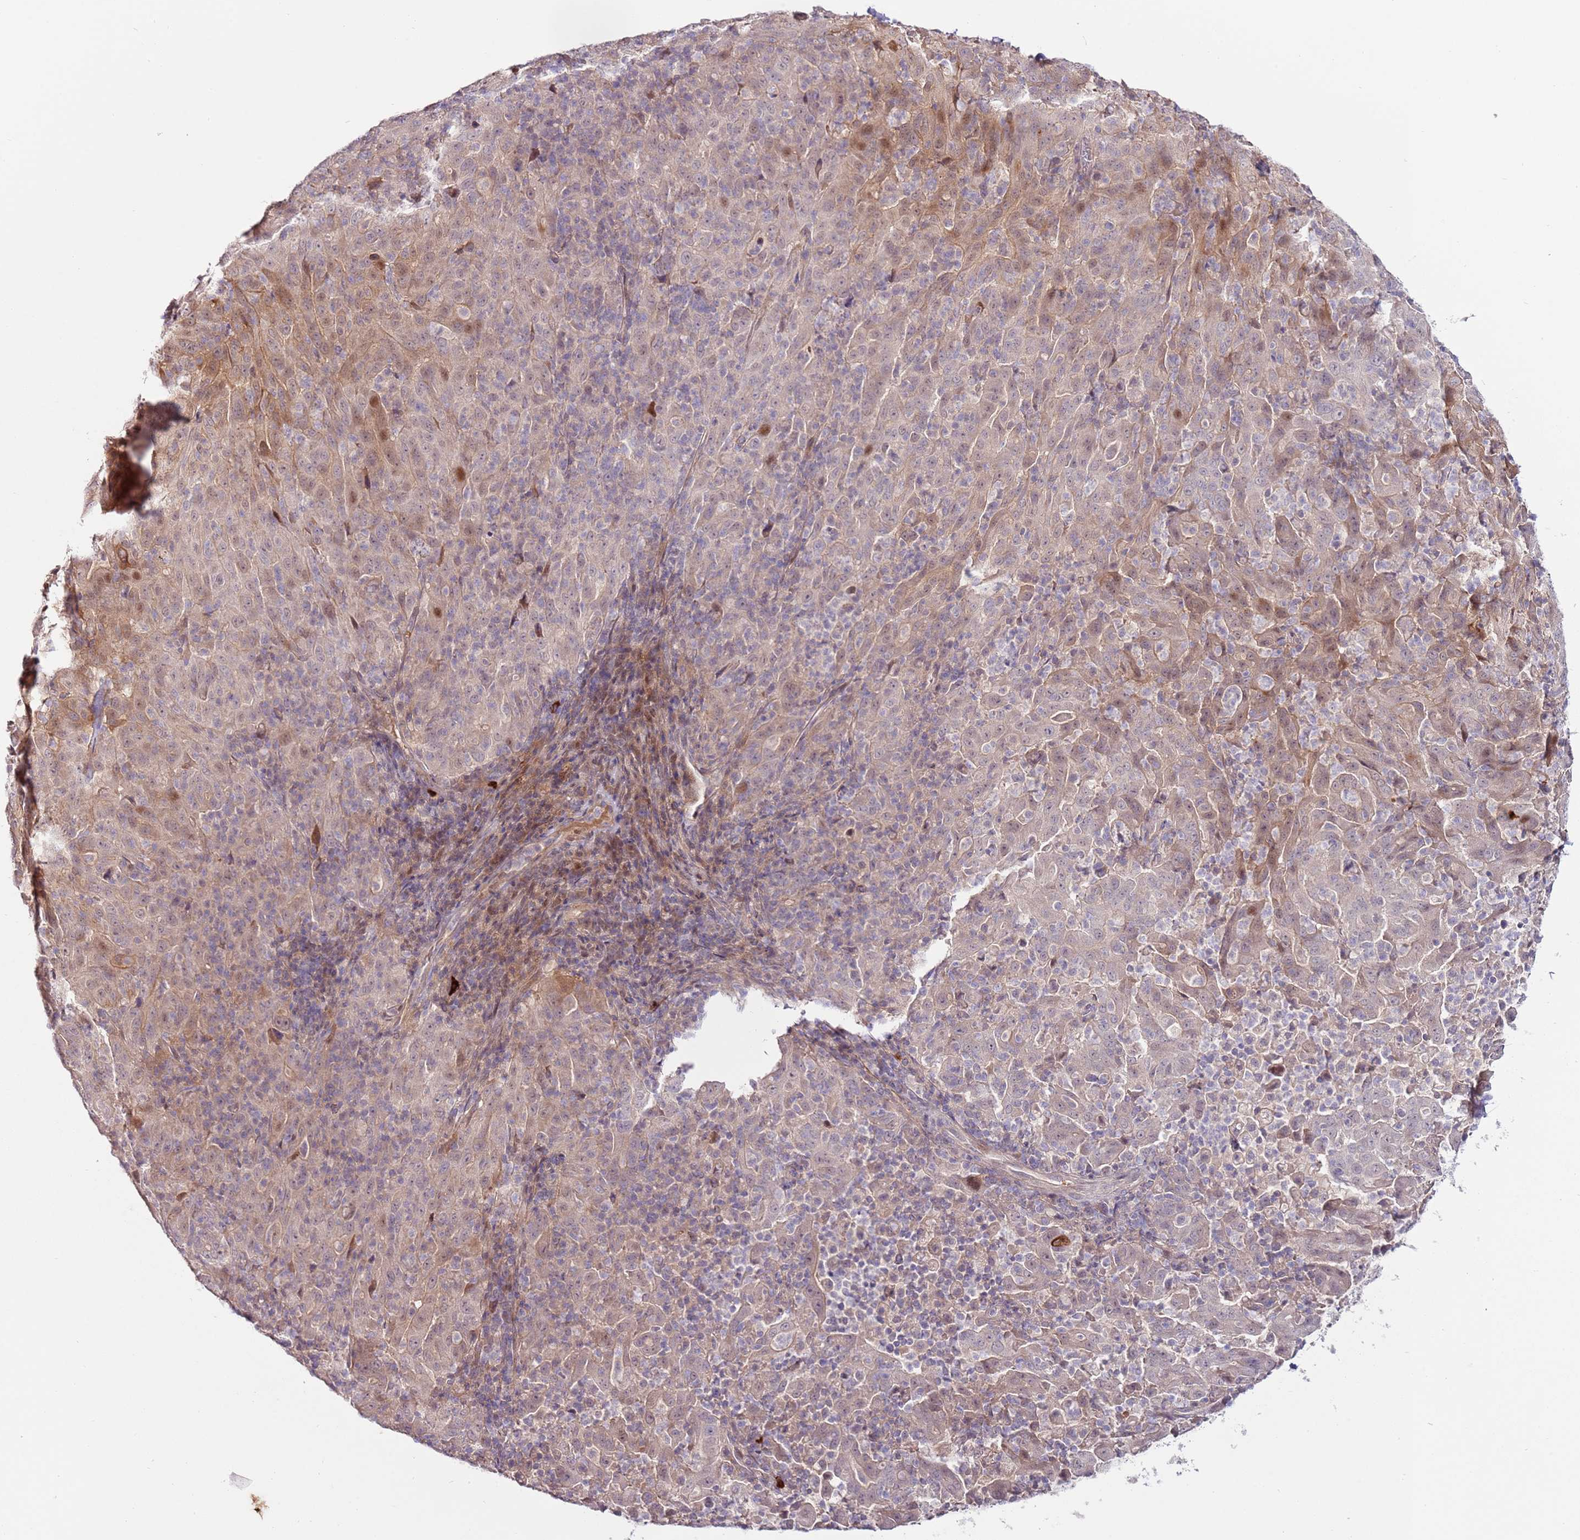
{"staining": {"intensity": "weak", "quantity": "25%-75%", "location": "cytoplasmic/membranous,nuclear"}, "tissue": "pancreatic cancer", "cell_type": "Tumor cells", "image_type": "cancer", "snomed": [{"axis": "morphology", "description": "Adenocarcinoma, NOS"}, {"axis": "topography", "description": "Pancreas"}], "caption": "Weak cytoplasmic/membranous and nuclear positivity for a protein is seen in approximately 25%-75% of tumor cells of pancreatic cancer using immunohistochemistry.", "gene": "MTG2", "patient": {"sex": "male", "age": 63}}